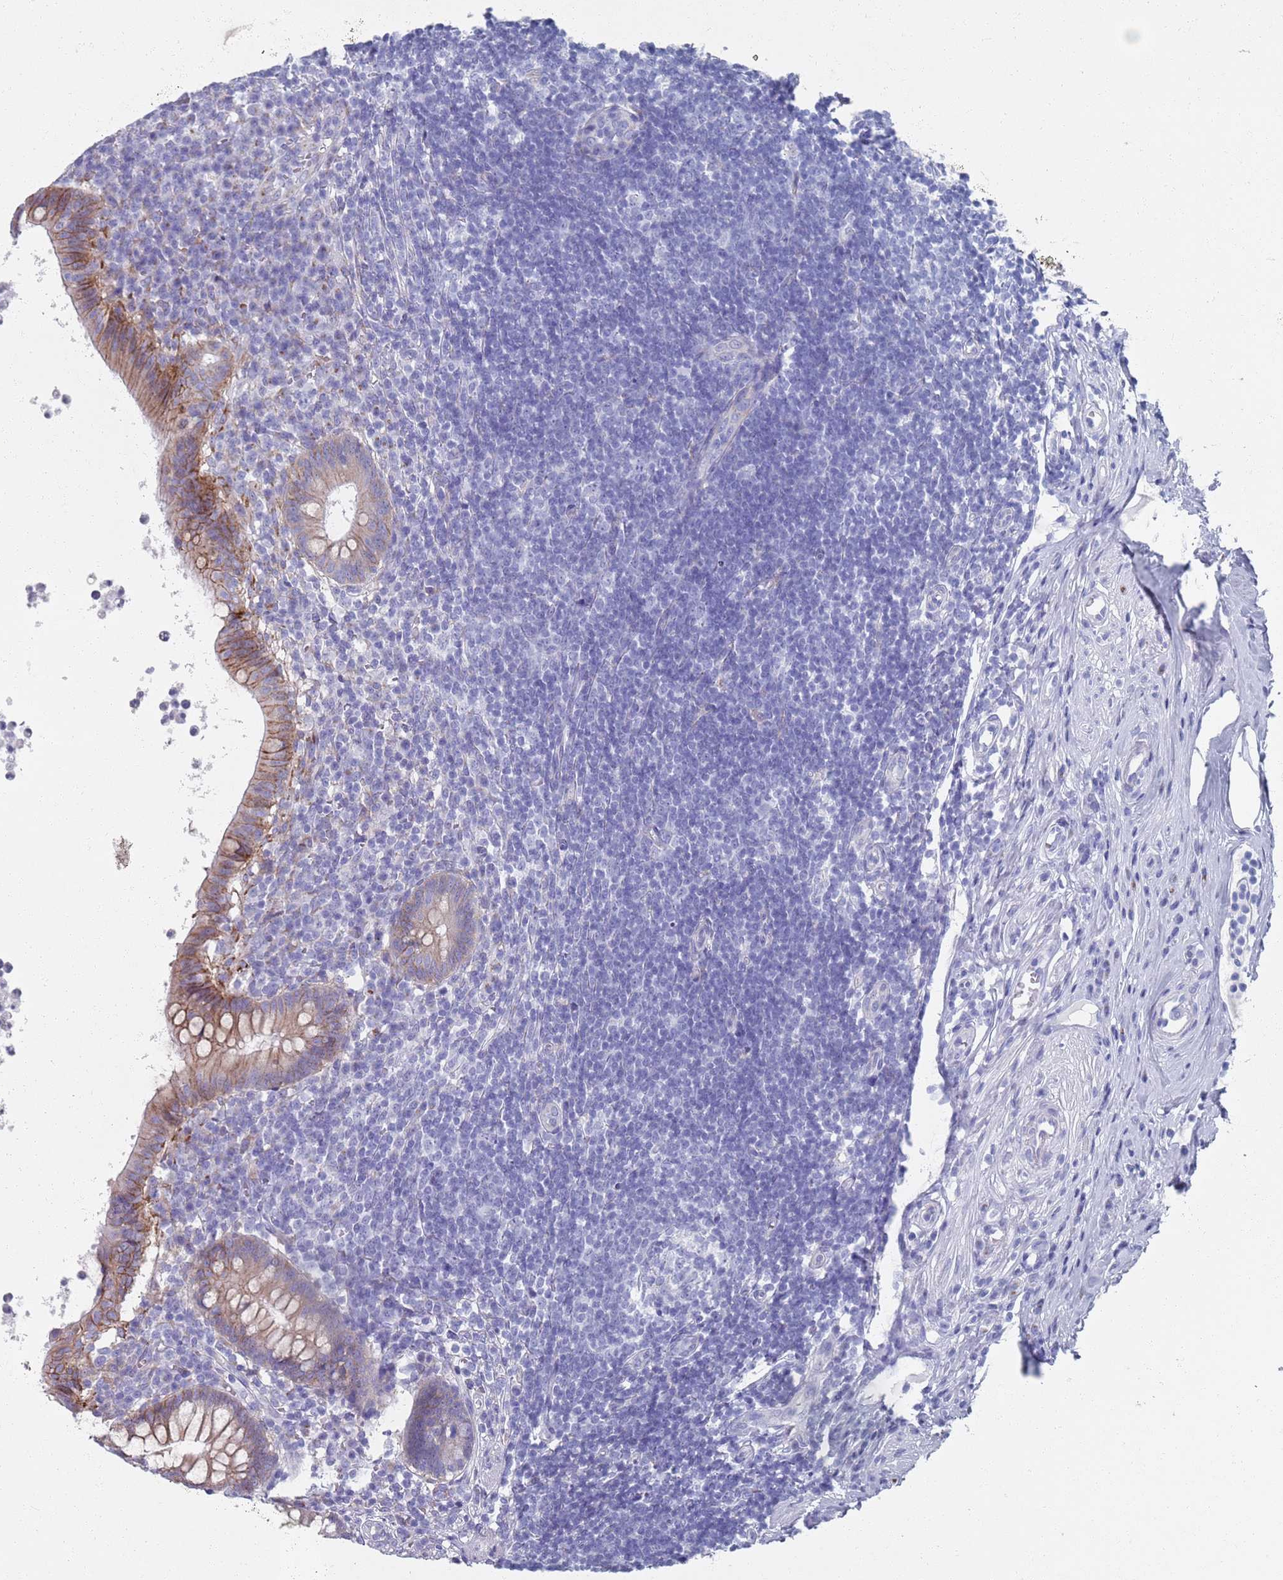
{"staining": {"intensity": "moderate", "quantity": "25%-75%", "location": "cytoplasmic/membranous"}, "tissue": "appendix", "cell_type": "Glandular cells", "image_type": "normal", "snomed": [{"axis": "morphology", "description": "Normal tissue, NOS"}, {"axis": "topography", "description": "Appendix"}], "caption": "About 25%-75% of glandular cells in benign human appendix display moderate cytoplasmic/membranous protein staining as visualized by brown immunohistochemical staining.", "gene": "PLOD1", "patient": {"sex": "female", "age": 56}}